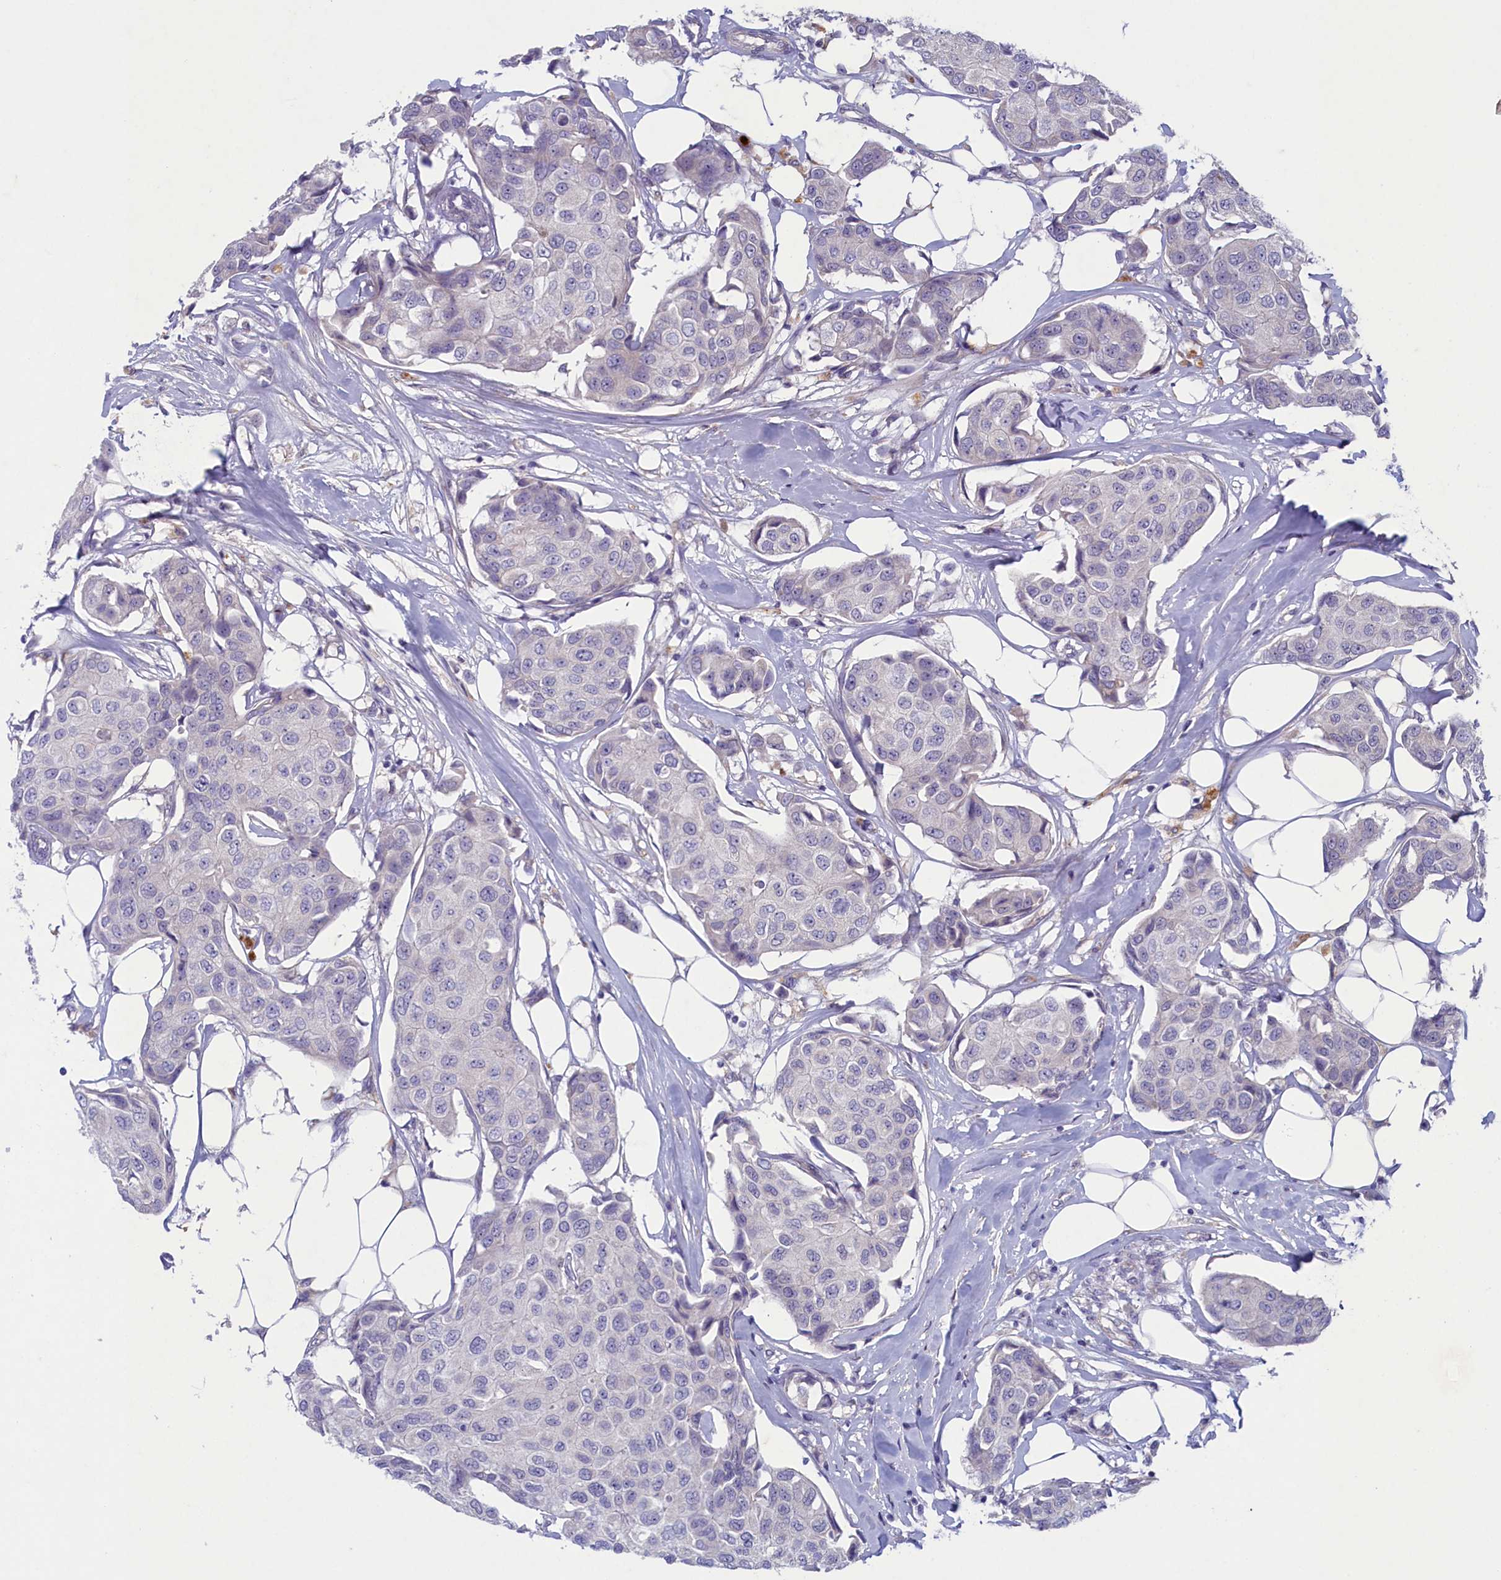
{"staining": {"intensity": "negative", "quantity": "none", "location": "none"}, "tissue": "breast cancer", "cell_type": "Tumor cells", "image_type": "cancer", "snomed": [{"axis": "morphology", "description": "Duct carcinoma"}, {"axis": "topography", "description": "Breast"}], "caption": "Immunohistochemistry (IHC) micrograph of breast cancer (intraductal carcinoma) stained for a protein (brown), which displays no staining in tumor cells.", "gene": "PLEKHG6", "patient": {"sex": "female", "age": 80}}